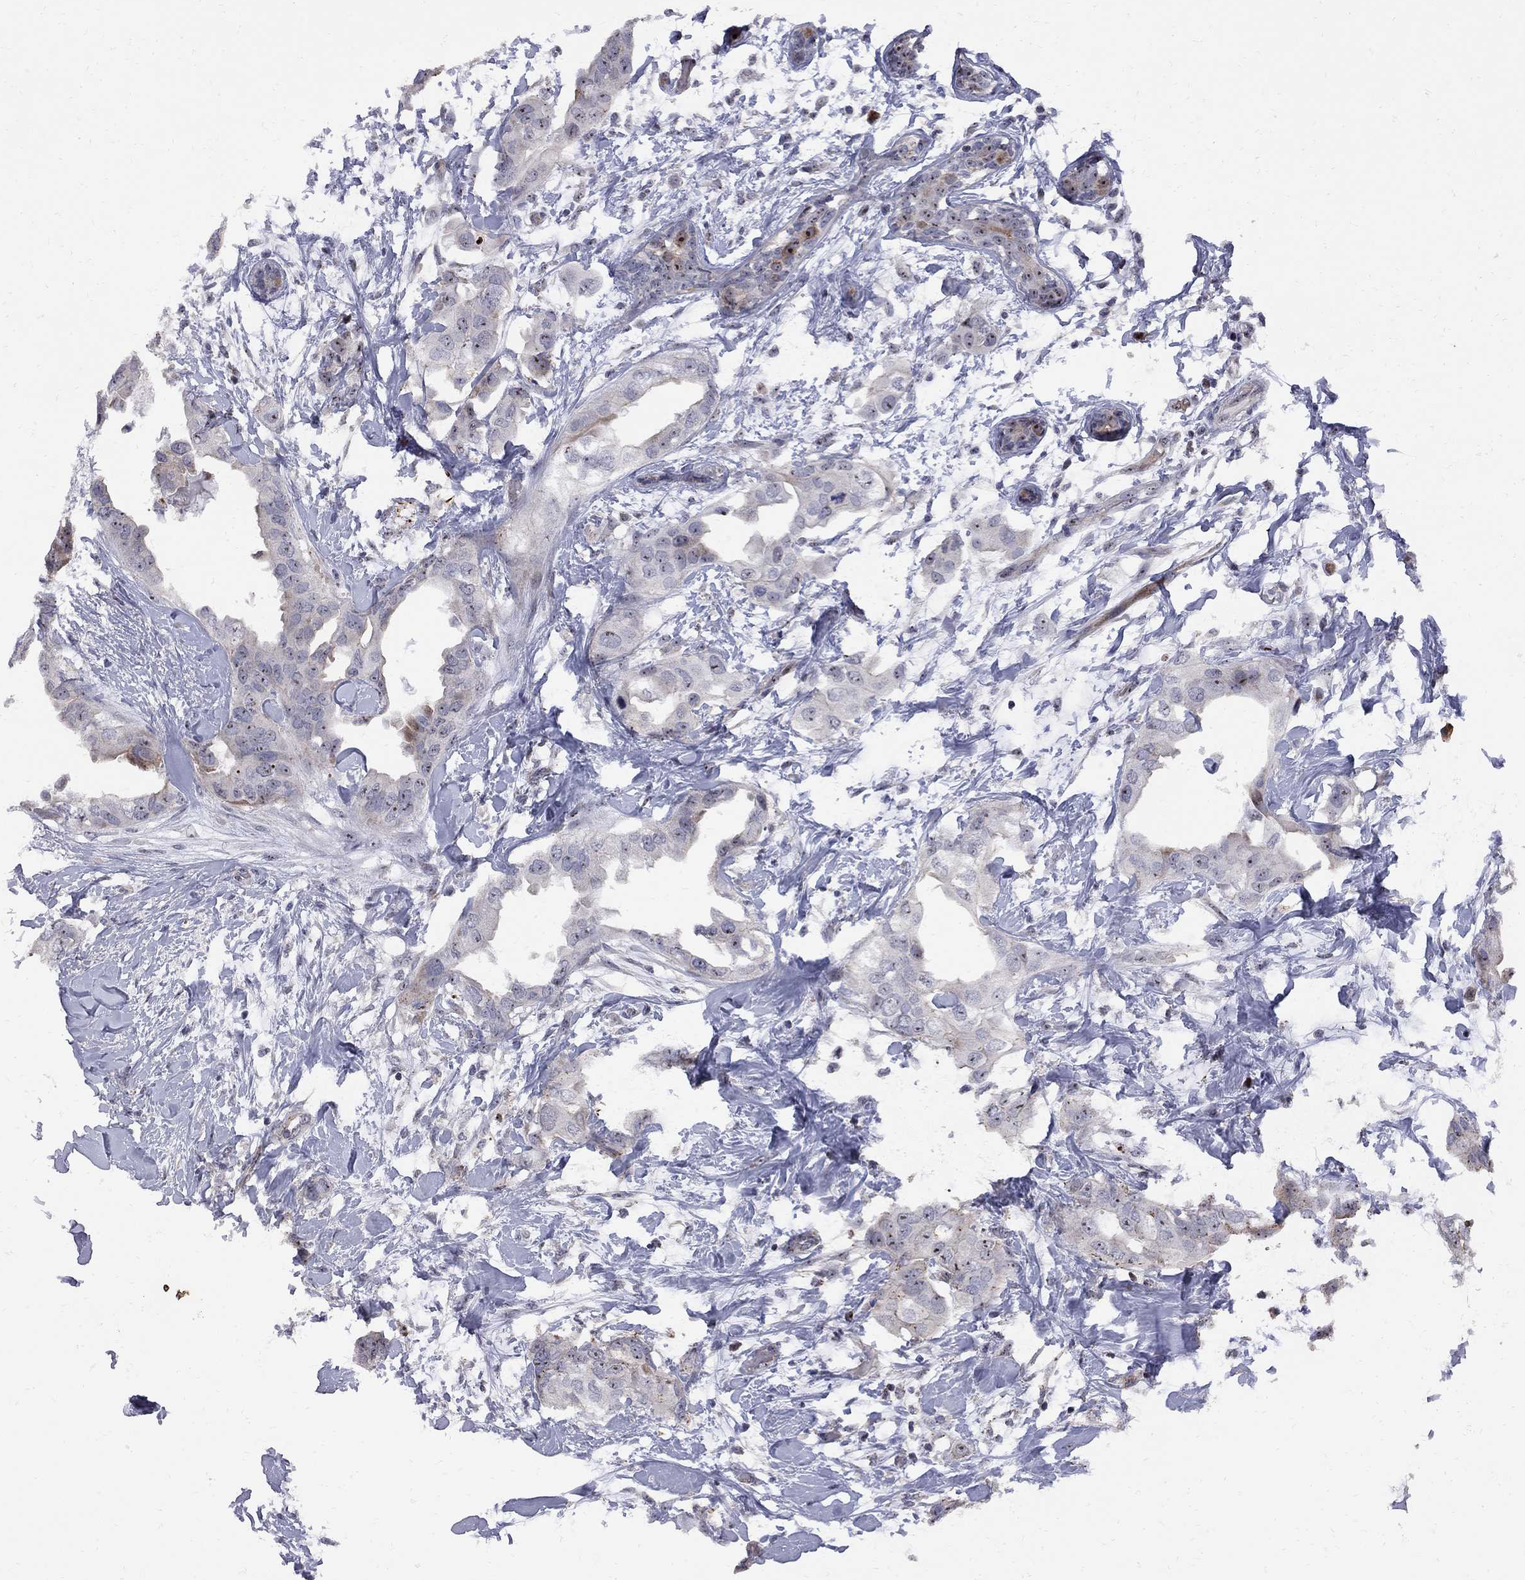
{"staining": {"intensity": "moderate", "quantity": "<25%", "location": "nuclear"}, "tissue": "breast cancer", "cell_type": "Tumor cells", "image_type": "cancer", "snomed": [{"axis": "morphology", "description": "Normal tissue, NOS"}, {"axis": "morphology", "description": "Duct carcinoma"}, {"axis": "topography", "description": "Breast"}], "caption": "High-power microscopy captured an immunohistochemistry (IHC) histopathology image of breast cancer (infiltrating ductal carcinoma), revealing moderate nuclear expression in approximately <25% of tumor cells.", "gene": "DHX33", "patient": {"sex": "female", "age": 40}}